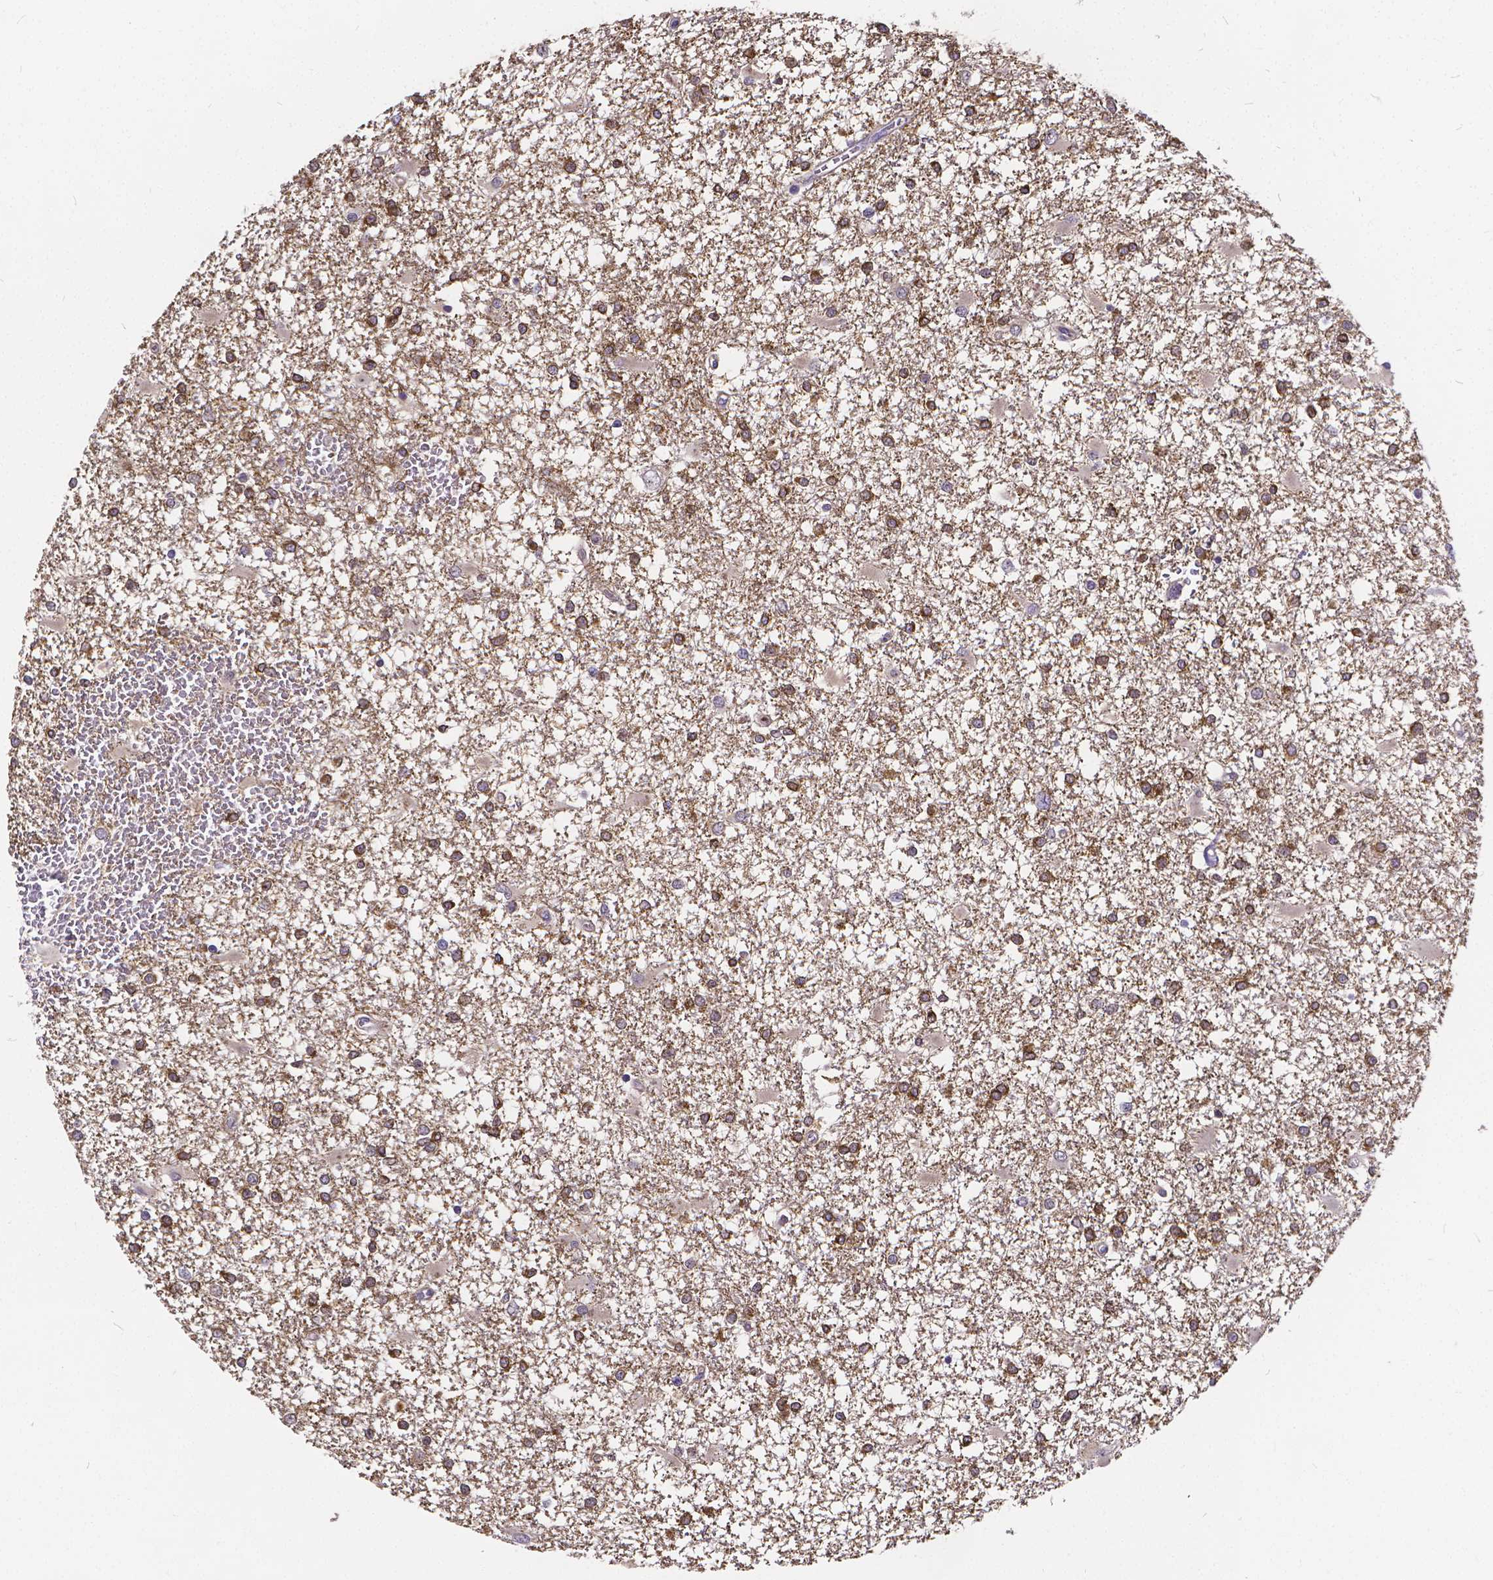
{"staining": {"intensity": "strong", "quantity": ">75%", "location": "cytoplasmic/membranous"}, "tissue": "glioma", "cell_type": "Tumor cells", "image_type": "cancer", "snomed": [{"axis": "morphology", "description": "Glioma, malignant, High grade"}, {"axis": "topography", "description": "Cerebral cortex"}], "caption": "Protein staining displays strong cytoplasmic/membranous positivity in about >75% of tumor cells in glioma.", "gene": "GLRB", "patient": {"sex": "male", "age": 79}}